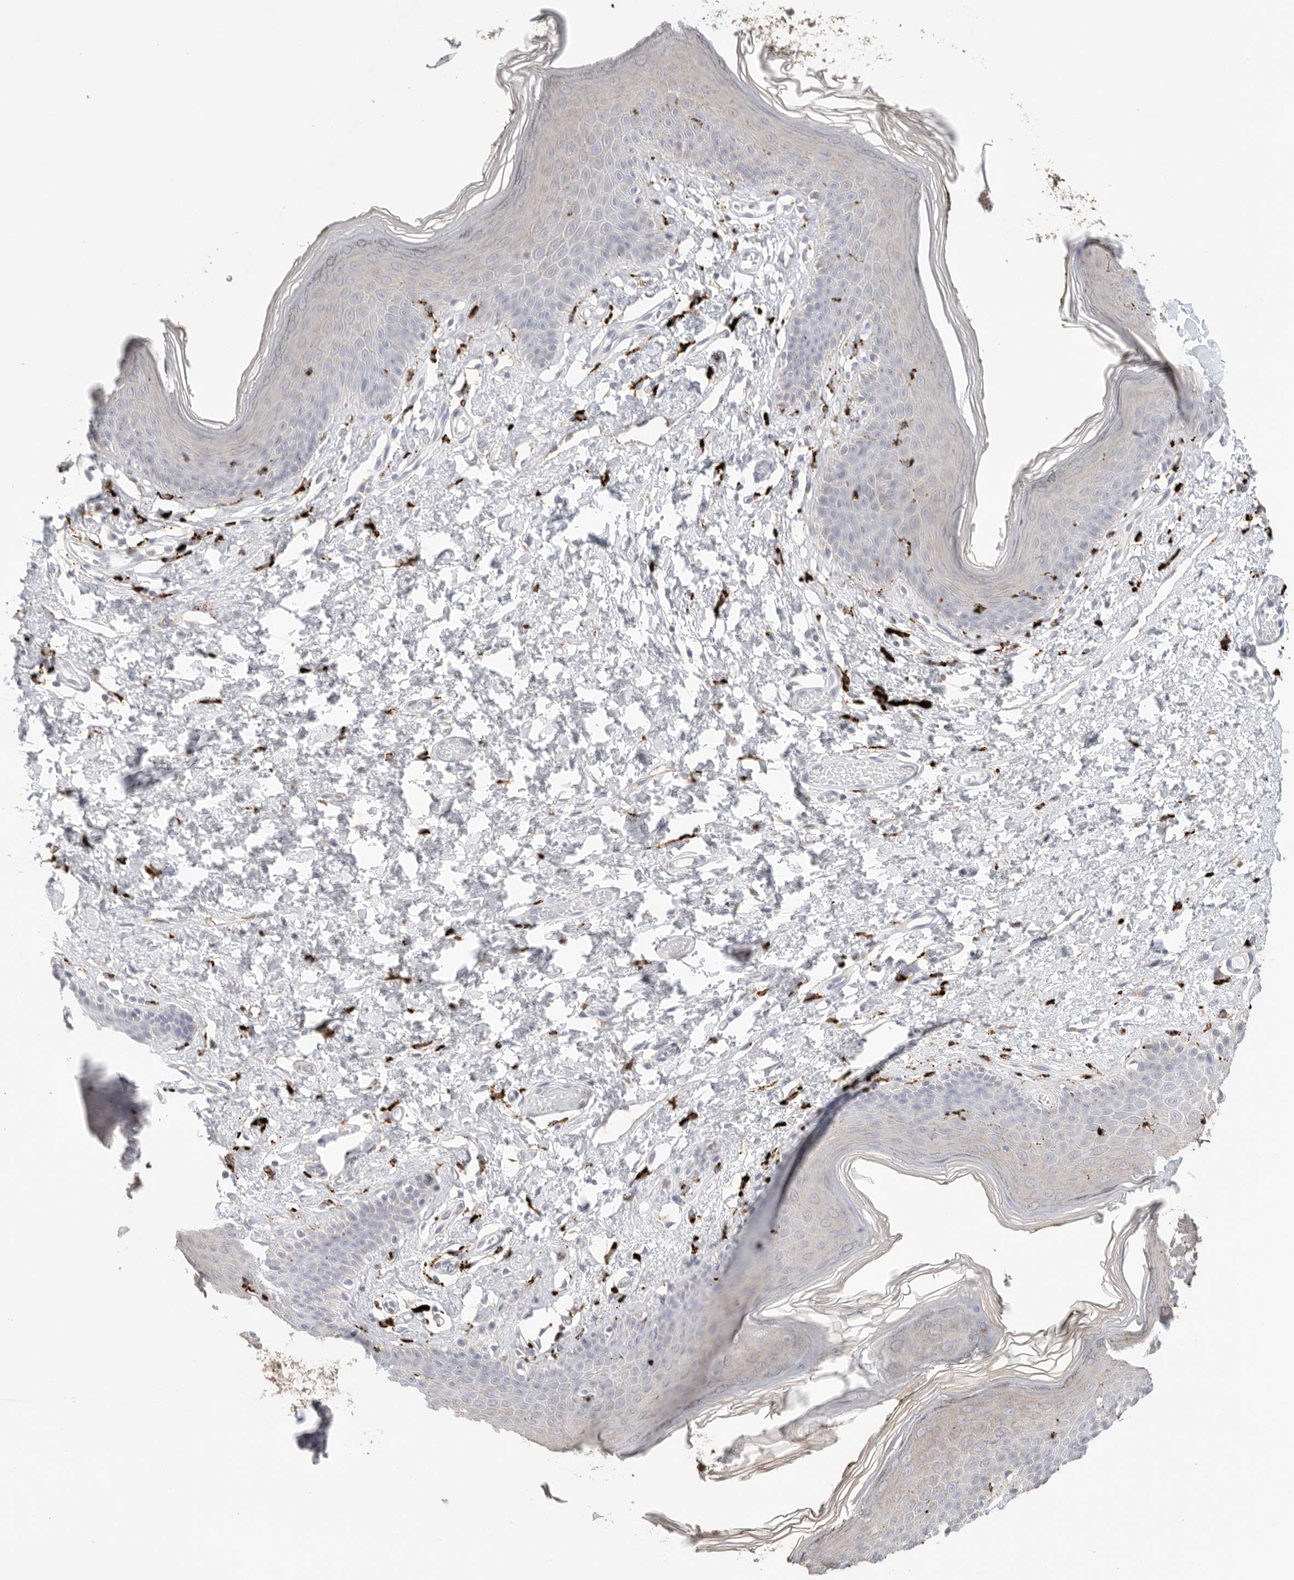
{"staining": {"intensity": "moderate", "quantity": "<25%", "location": "cytoplasmic/membranous"}, "tissue": "skin", "cell_type": "Epidermal cells", "image_type": "normal", "snomed": [{"axis": "morphology", "description": "Normal tissue, NOS"}, {"axis": "morphology", "description": "Inflammation, NOS"}, {"axis": "topography", "description": "Vulva"}], "caption": "Immunohistochemical staining of normal skin reveals moderate cytoplasmic/membranous protein staining in about <25% of epidermal cells.", "gene": "GGH", "patient": {"sex": "female", "age": 84}}